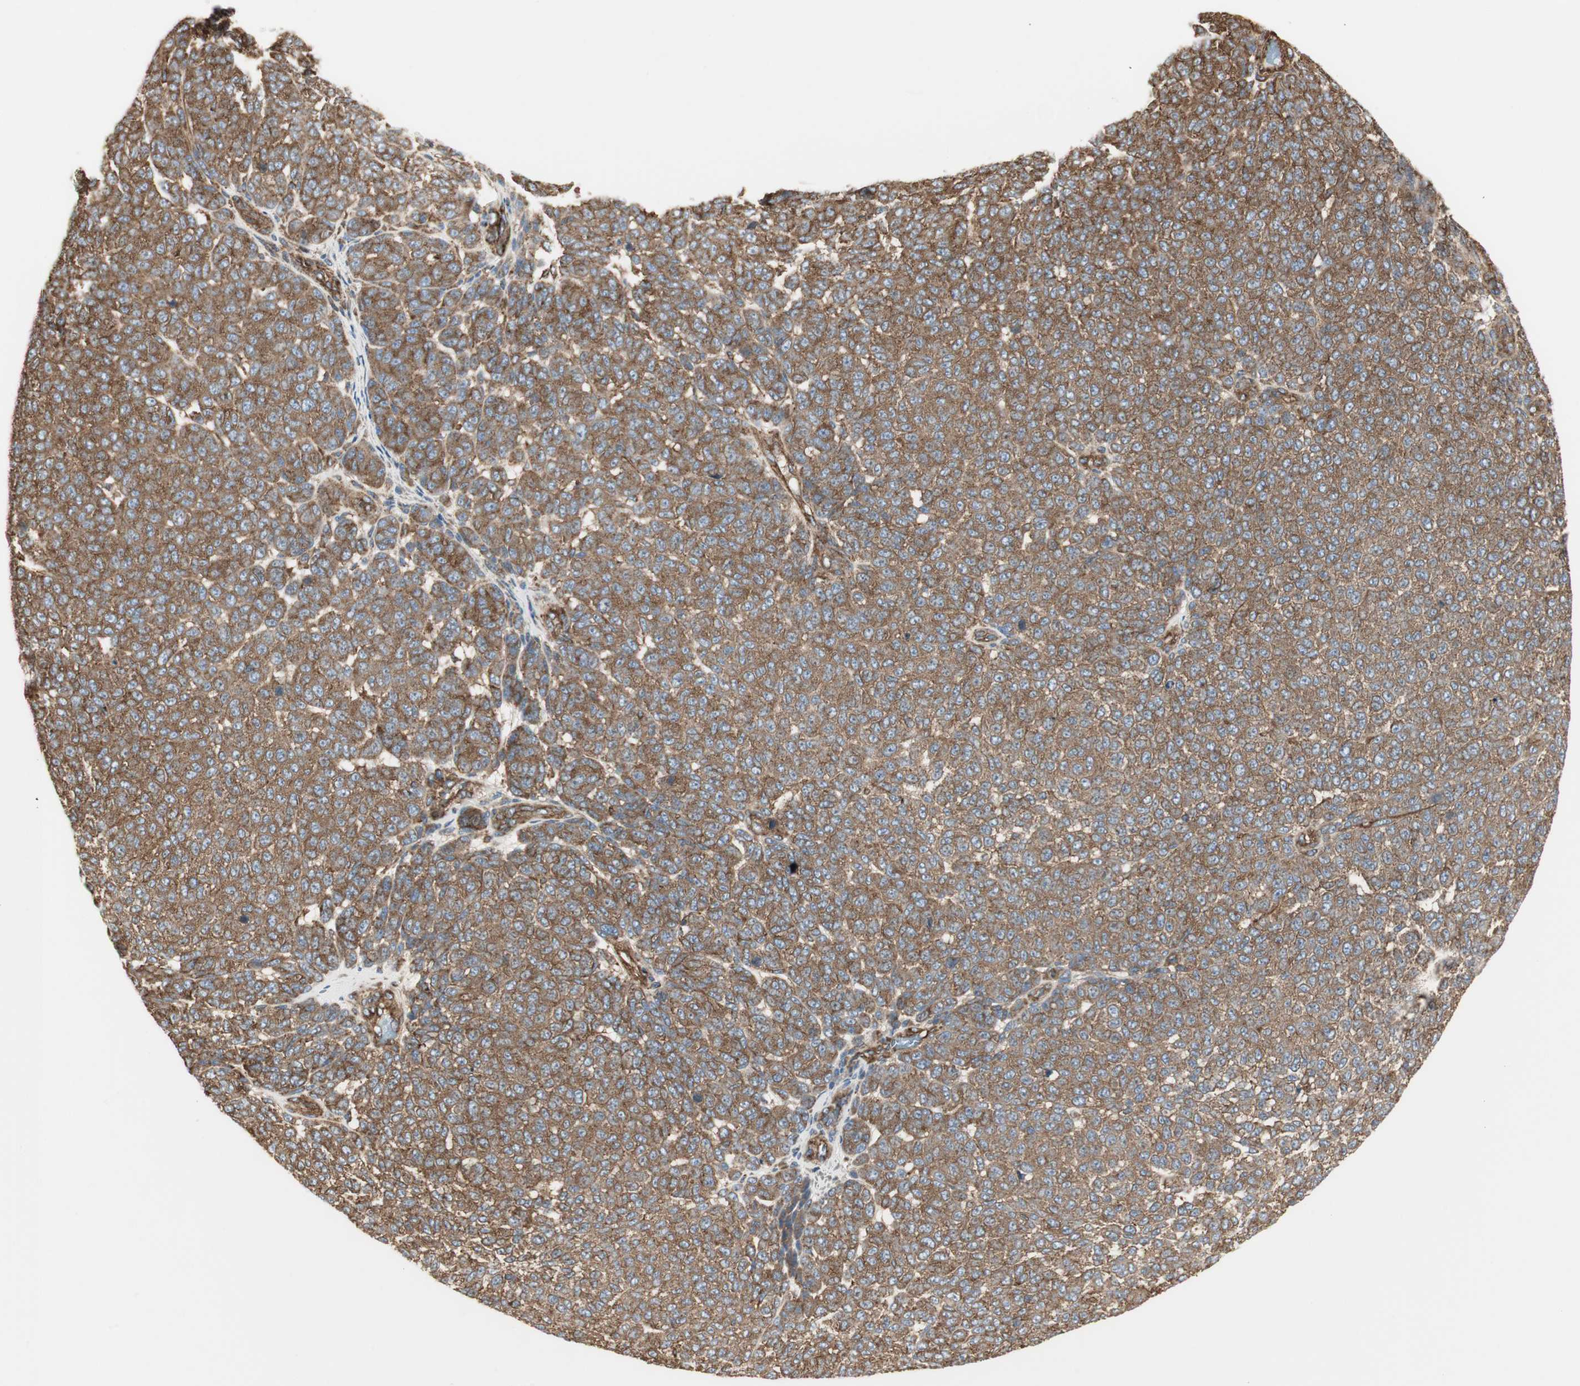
{"staining": {"intensity": "strong", "quantity": ">75%", "location": "cytoplasmic/membranous"}, "tissue": "melanoma", "cell_type": "Tumor cells", "image_type": "cancer", "snomed": [{"axis": "morphology", "description": "Malignant melanoma, NOS"}, {"axis": "topography", "description": "Skin"}], "caption": "Approximately >75% of tumor cells in human melanoma display strong cytoplasmic/membranous protein expression as visualized by brown immunohistochemical staining.", "gene": "H6PD", "patient": {"sex": "male", "age": 59}}